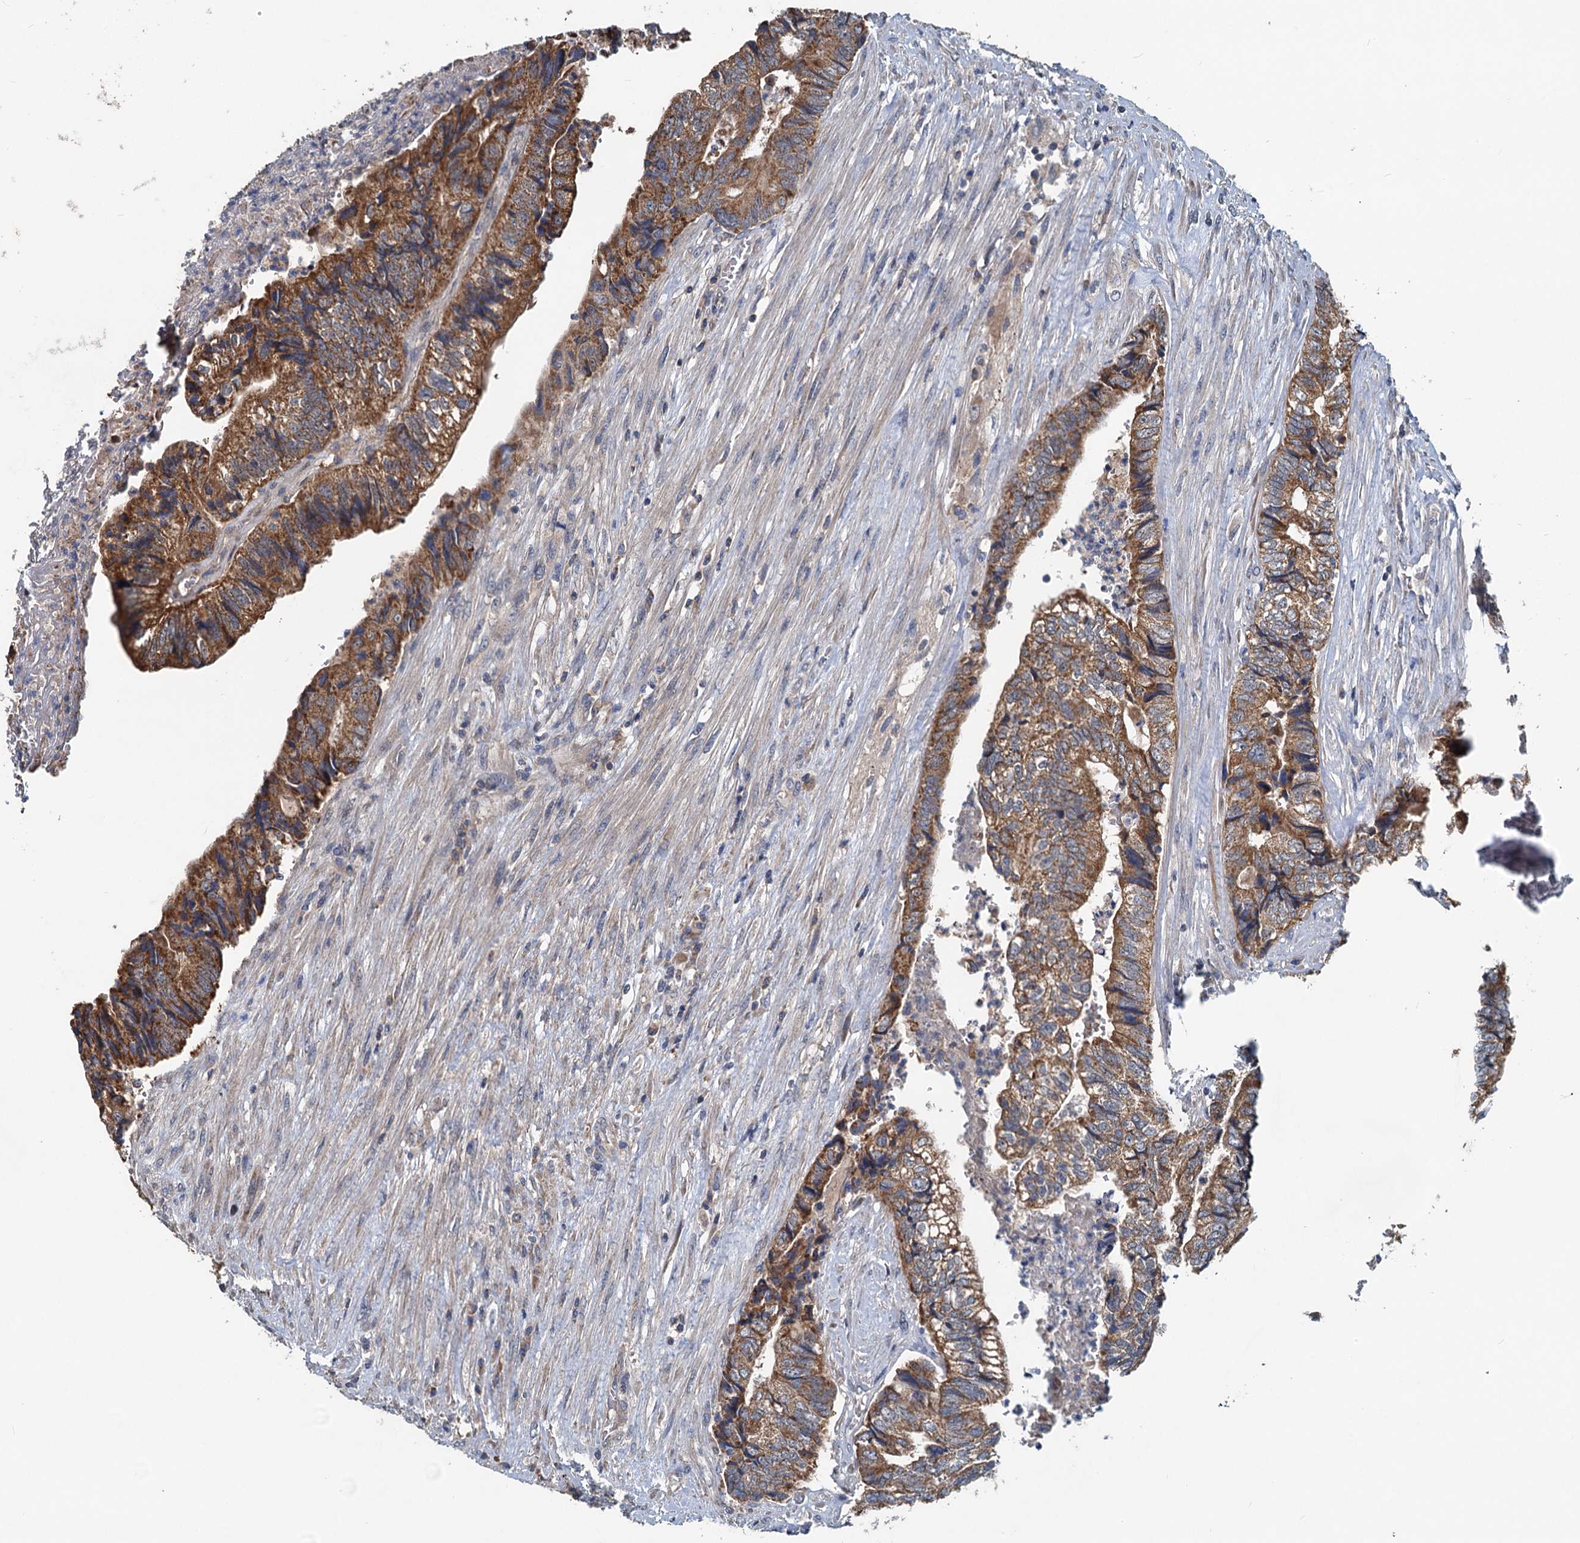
{"staining": {"intensity": "moderate", "quantity": ">75%", "location": "cytoplasmic/membranous"}, "tissue": "colorectal cancer", "cell_type": "Tumor cells", "image_type": "cancer", "snomed": [{"axis": "morphology", "description": "Adenocarcinoma, NOS"}, {"axis": "topography", "description": "Colon"}], "caption": "Moderate cytoplasmic/membranous expression for a protein is identified in about >75% of tumor cells of colorectal cancer using IHC.", "gene": "OTUB1", "patient": {"sex": "female", "age": 67}}